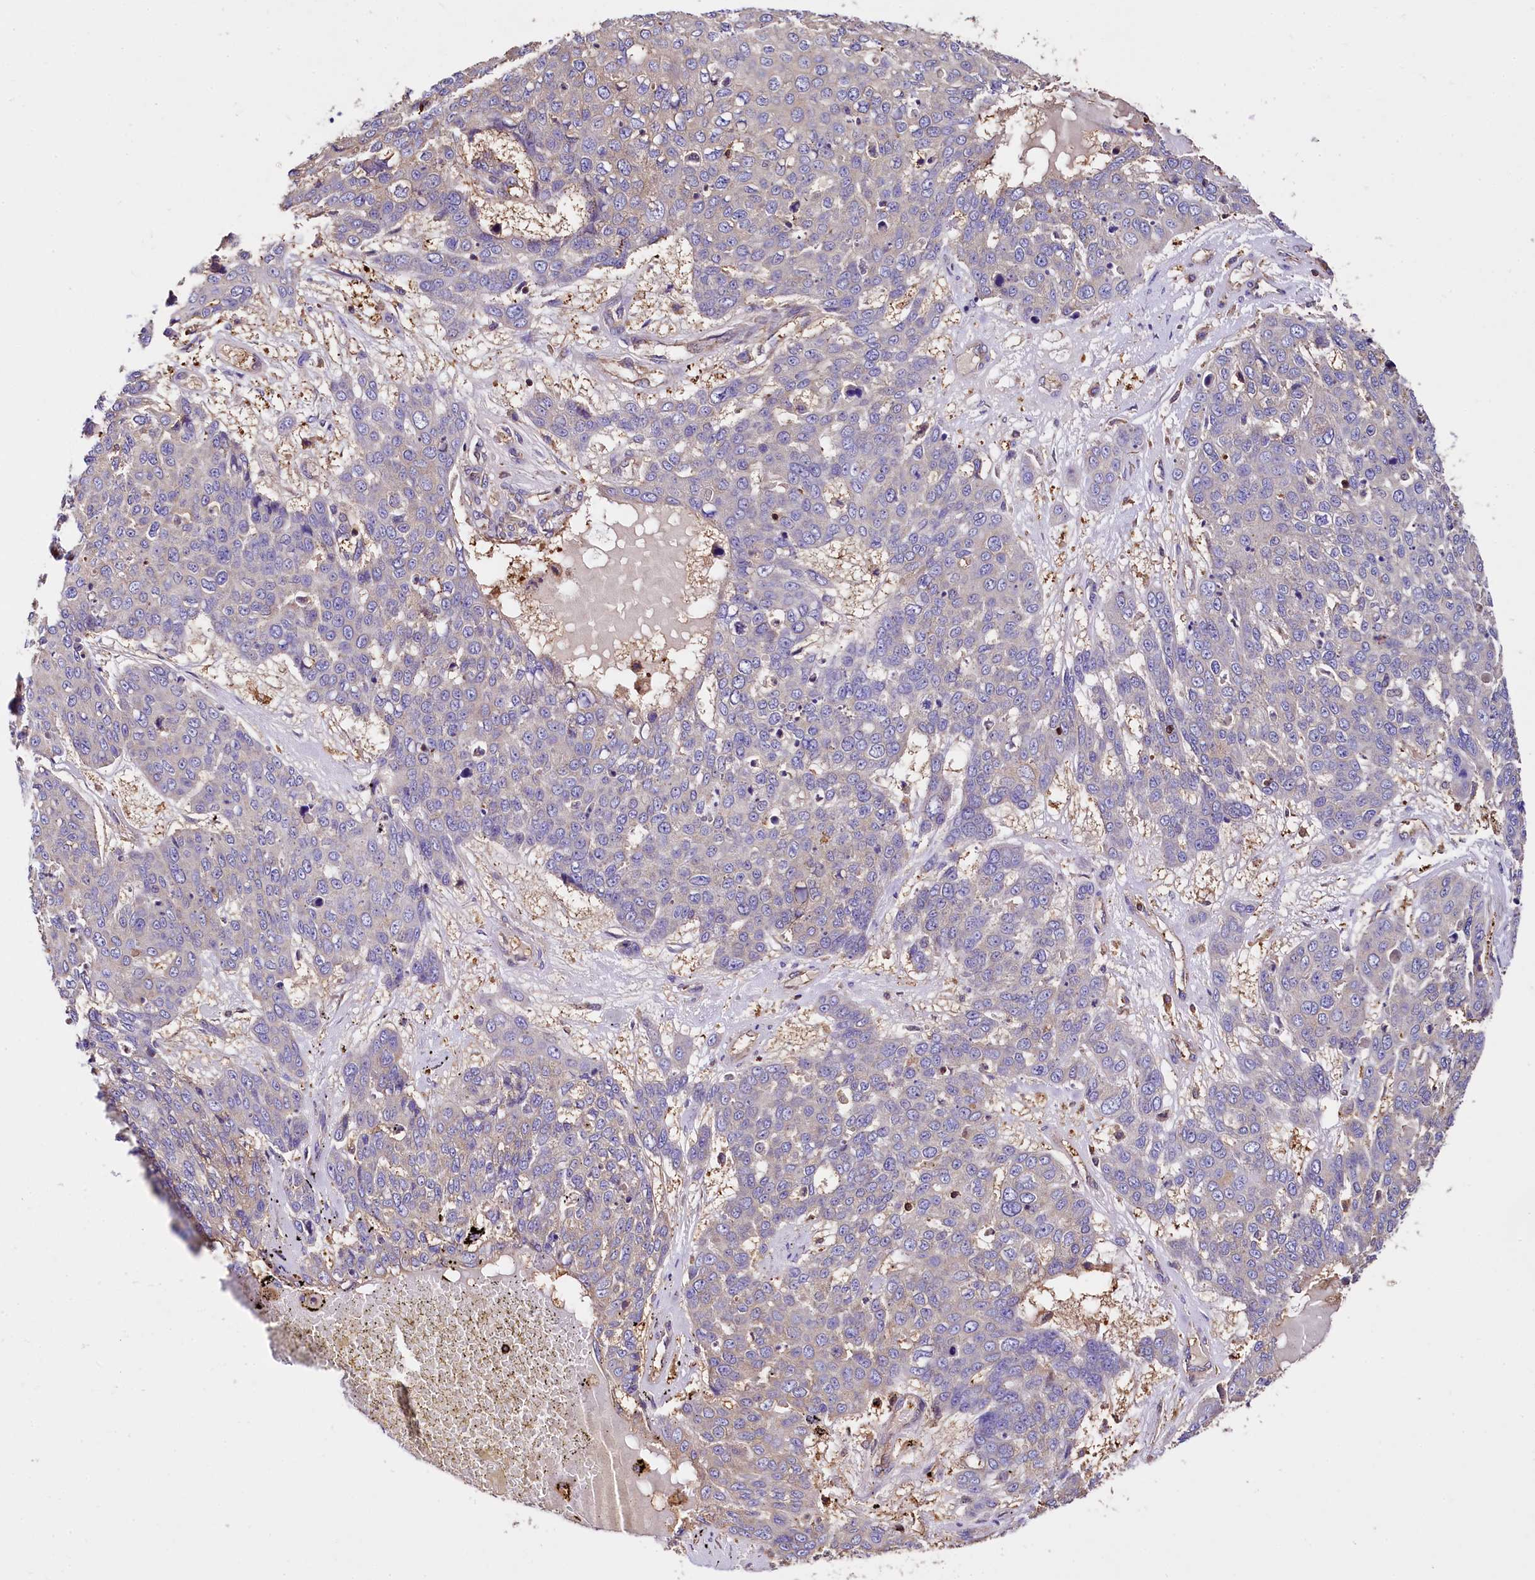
{"staining": {"intensity": "negative", "quantity": "none", "location": "none"}, "tissue": "skin cancer", "cell_type": "Tumor cells", "image_type": "cancer", "snomed": [{"axis": "morphology", "description": "Squamous cell carcinoma, NOS"}, {"axis": "topography", "description": "Skin"}], "caption": "The micrograph reveals no significant staining in tumor cells of skin cancer.", "gene": "RARS2", "patient": {"sex": "male", "age": 71}}